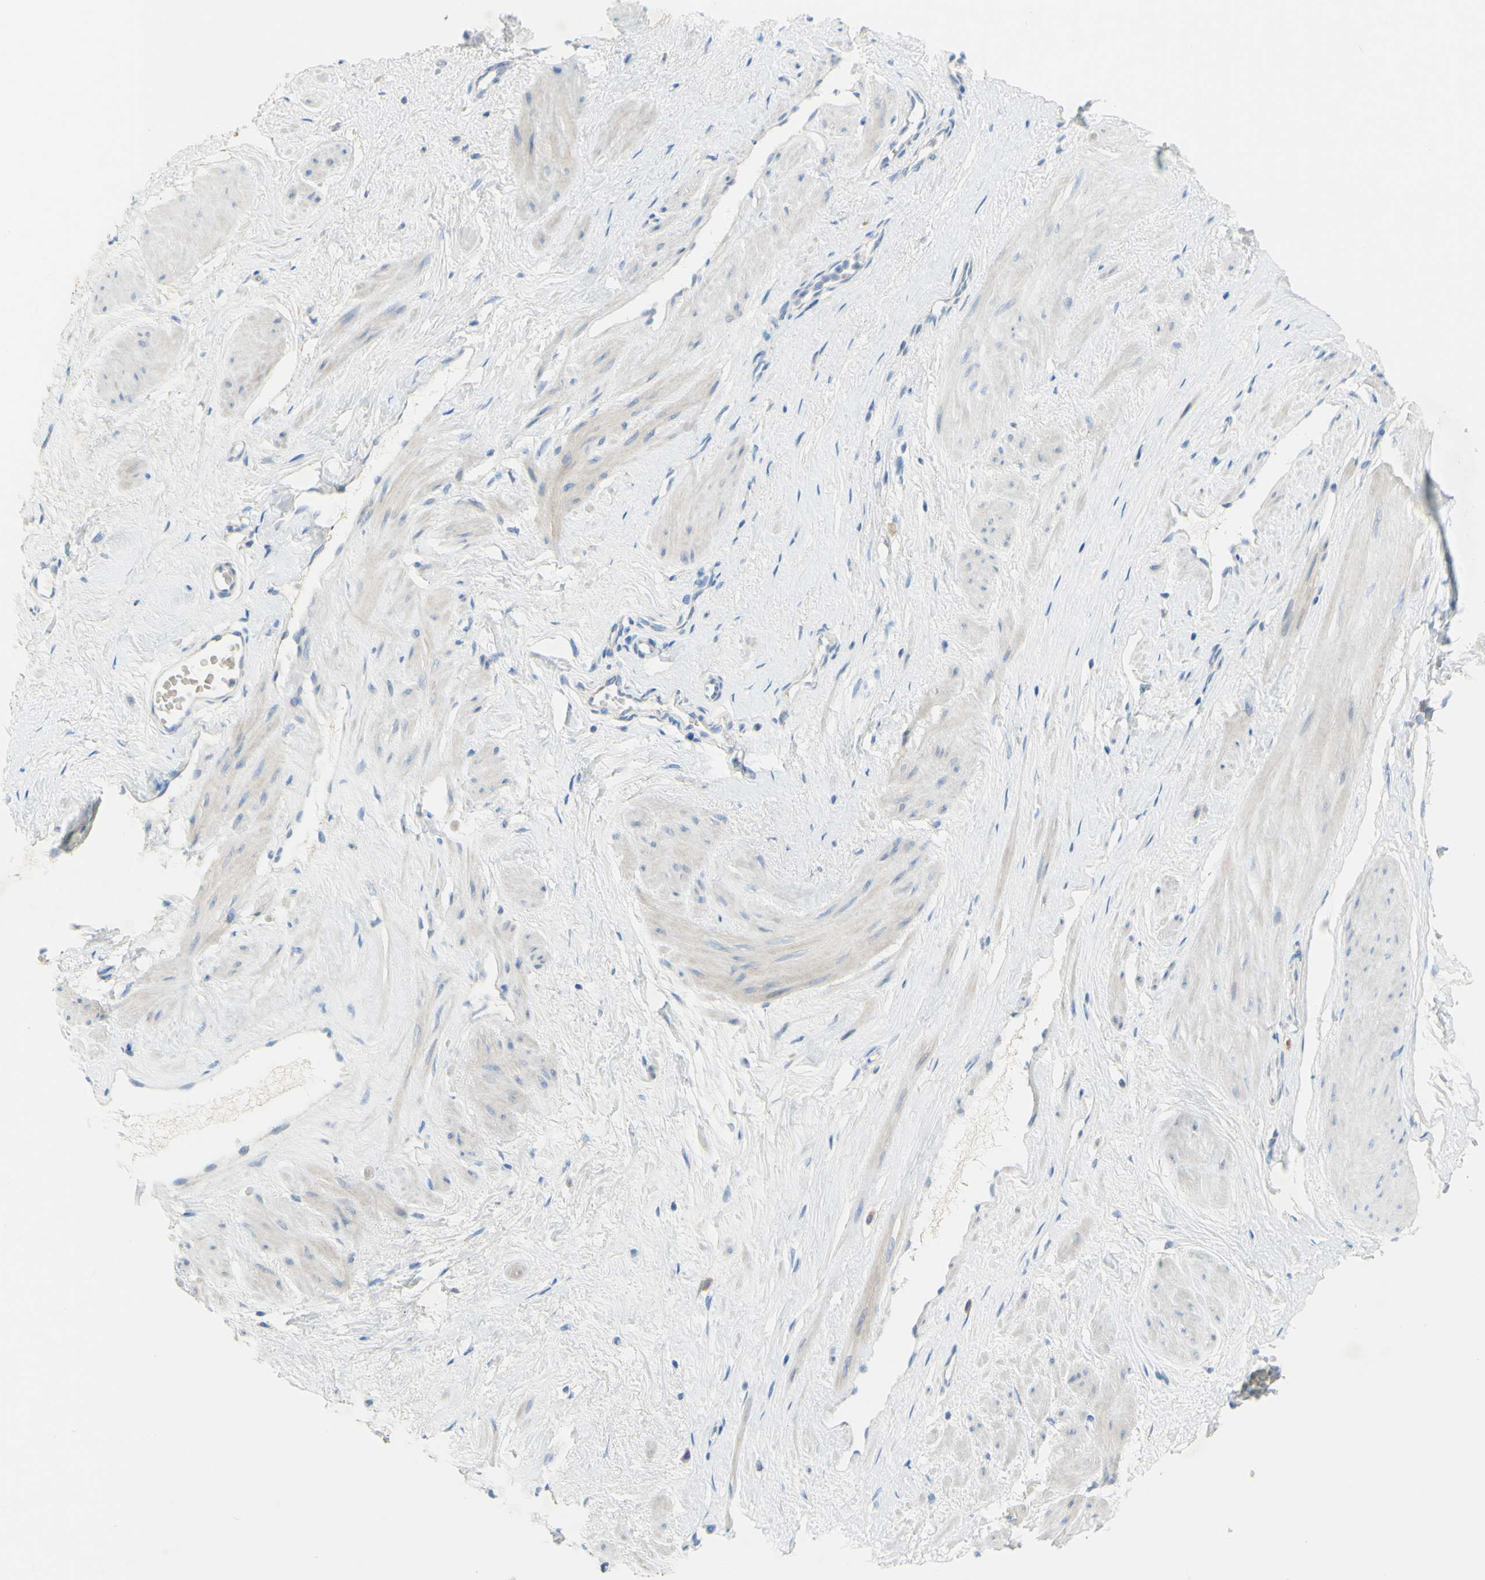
{"staining": {"intensity": "weak", "quantity": "<25%", "location": "cytoplasmic/membranous"}, "tissue": "adipose tissue", "cell_type": "Adipocytes", "image_type": "normal", "snomed": [{"axis": "morphology", "description": "Normal tissue, NOS"}, {"axis": "topography", "description": "Soft tissue"}, {"axis": "topography", "description": "Vascular tissue"}], "caption": "Immunohistochemical staining of benign adipose tissue displays no significant positivity in adipocytes. (Immunohistochemistry, brightfield microscopy, high magnification).", "gene": "ACADL", "patient": {"sex": "female", "age": 35}}